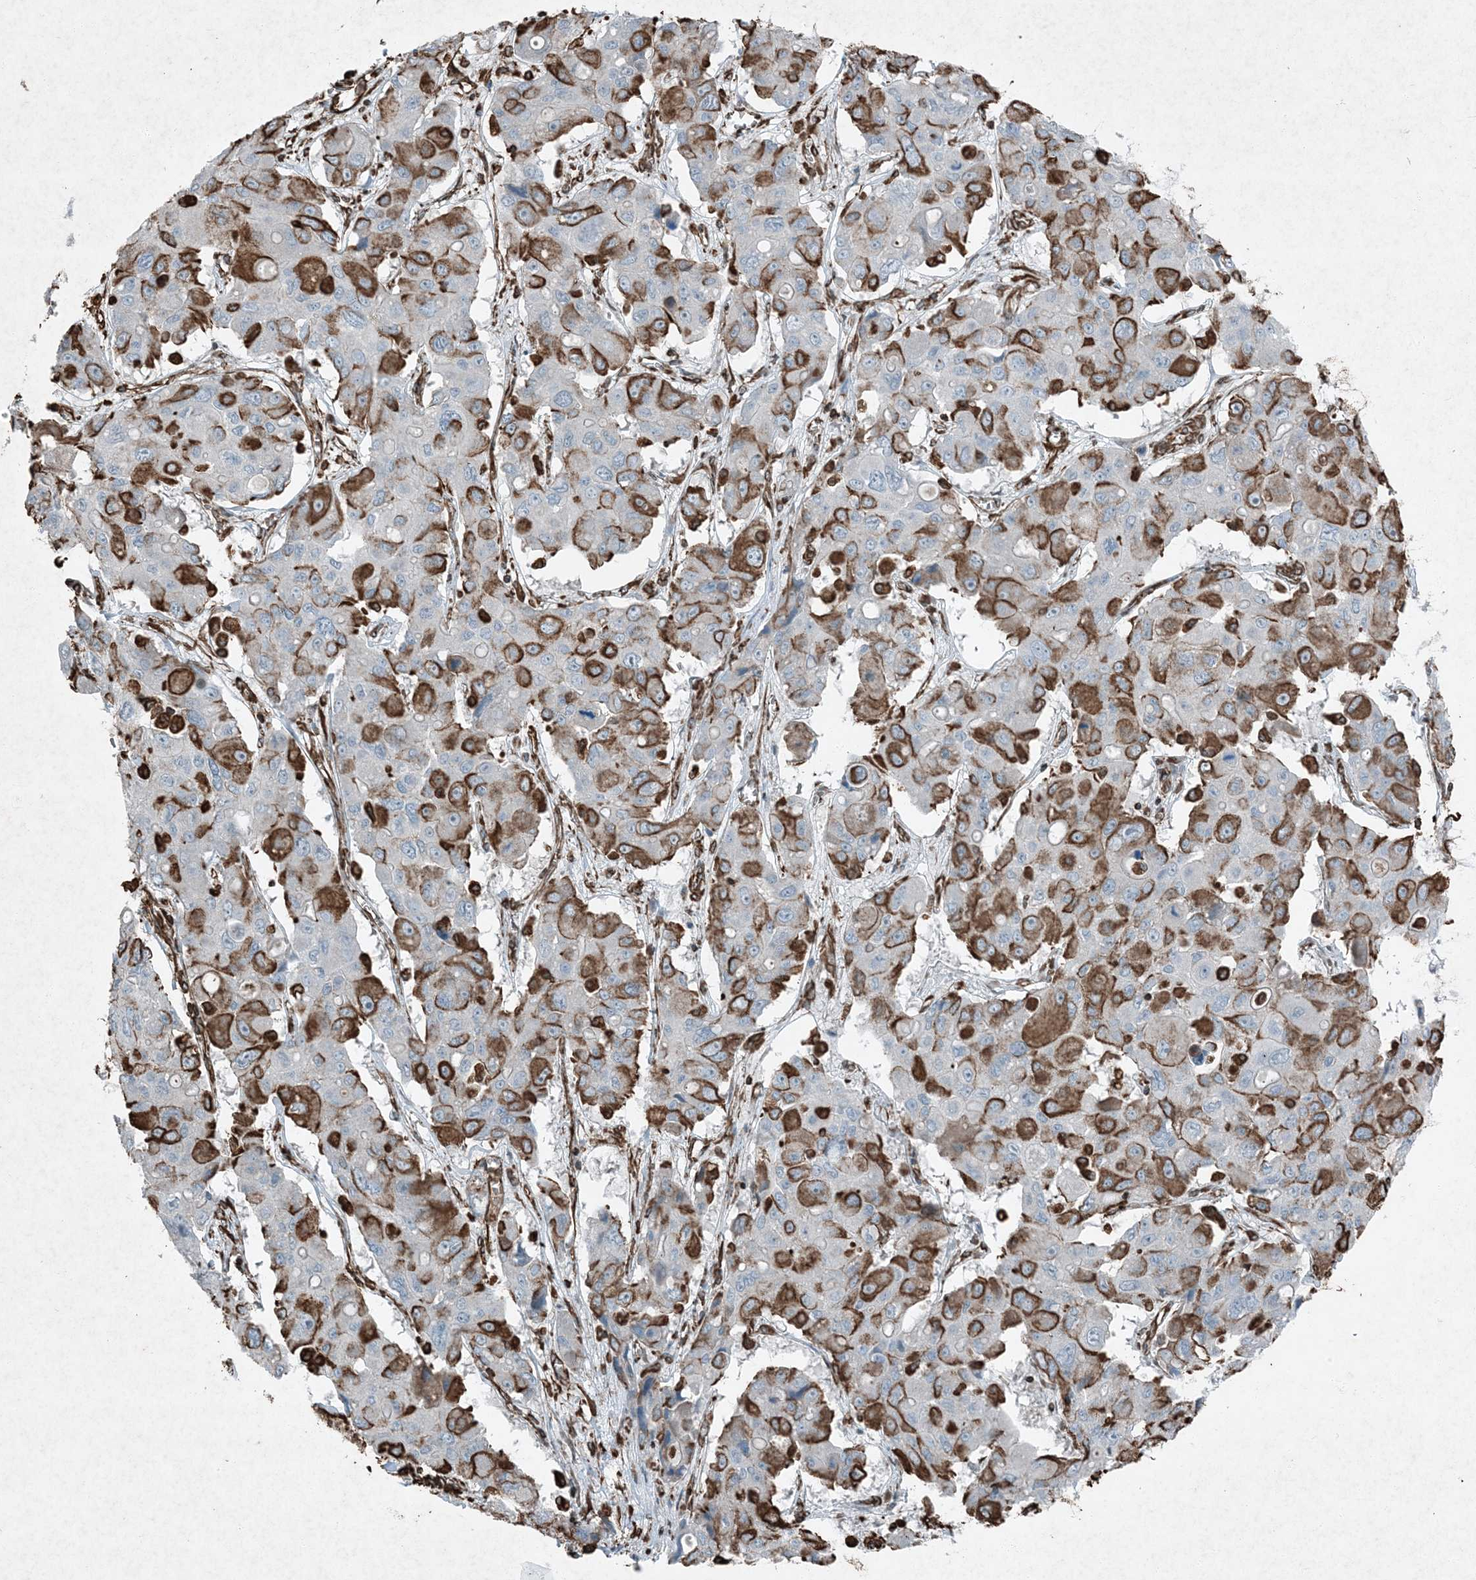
{"staining": {"intensity": "moderate", "quantity": "25%-75%", "location": "cytoplasmic/membranous"}, "tissue": "liver cancer", "cell_type": "Tumor cells", "image_type": "cancer", "snomed": [{"axis": "morphology", "description": "Cholangiocarcinoma"}, {"axis": "topography", "description": "Liver"}], "caption": "Protein staining by immunohistochemistry demonstrates moderate cytoplasmic/membranous expression in about 25%-75% of tumor cells in liver cancer (cholangiocarcinoma).", "gene": "RYK", "patient": {"sex": "male", "age": 67}}